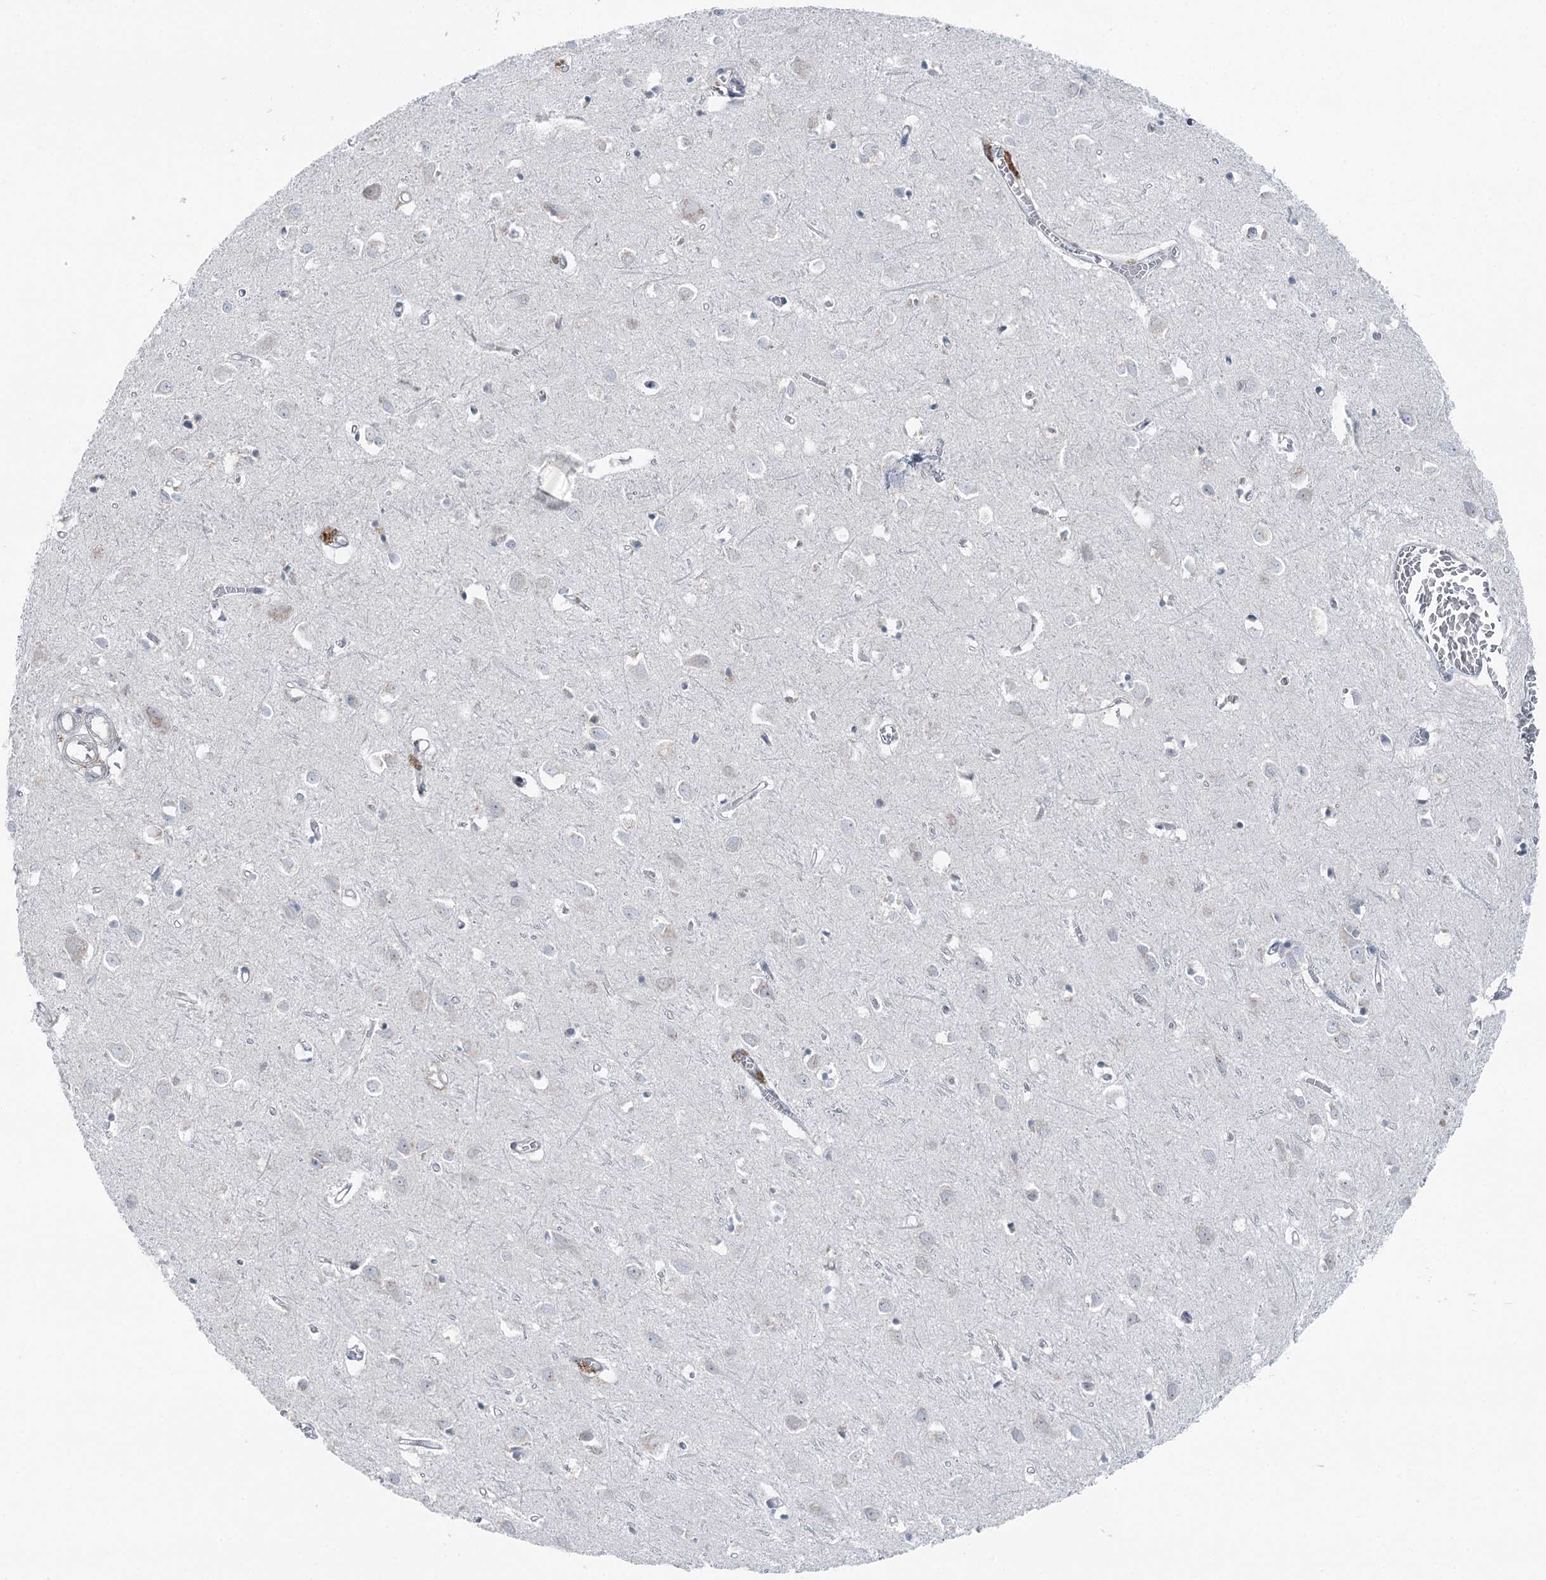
{"staining": {"intensity": "negative", "quantity": "none", "location": "none"}, "tissue": "cerebral cortex", "cell_type": "Endothelial cells", "image_type": "normal", "snomed": [{"axis": "morphology", "description": "Normal tissue, NOS"}, {"axis": "topography", "description": "Cerebral cortex"}], "caption": "High magnification brightfield microscopy of unremarkable cerebral cortex stained with DAB (brown) and counterstained with hematoxylin (blue): endothelial cells show no significant positivity. (Immunohistochemistry (ihc), brightfield microscopy, high magnification).", "gene": "STEEP1", "patient": {"sex": "female", "age": 64}}